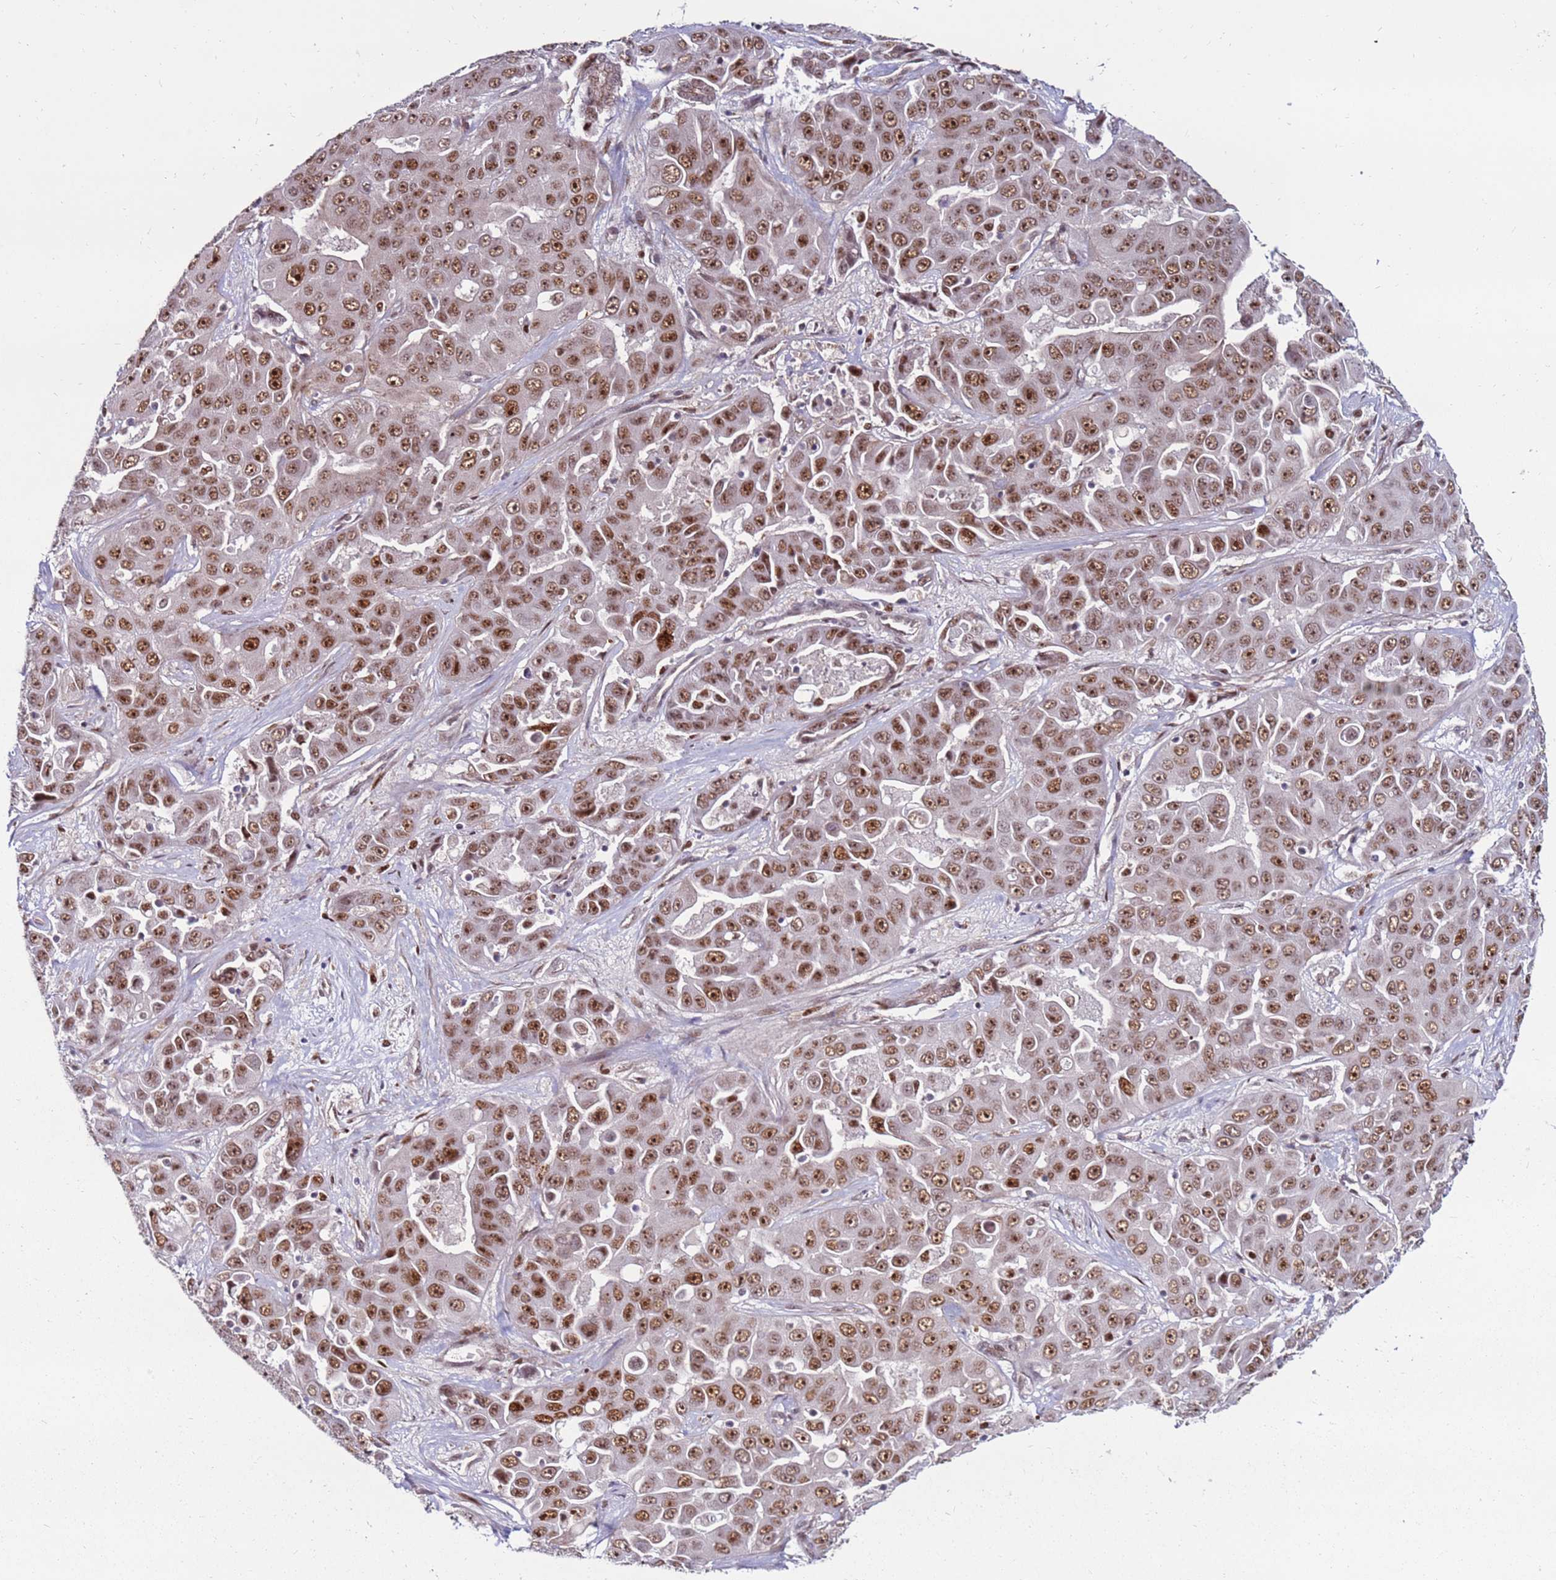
{"staining": {"intensity": "moderate", "quantity": ">75%", "location": "nuclear"}, "tissue": "liver cancer", "cell_type": "Tumor cells", "image_type": "cancer", "snomed": [{"axis": "morphology", "description": "Cholangiocarcinoma"}, {"axis": "topography", "description": "Liver"}], "caption": "Immunohistochemical staining of liver cancer (cholangiocarcinoma) reveals moderate nuclear protein staining in approximately >75% of tumor cells.", "gene": "KPNA4", "patient": {"sex": "female", "age": 52}}